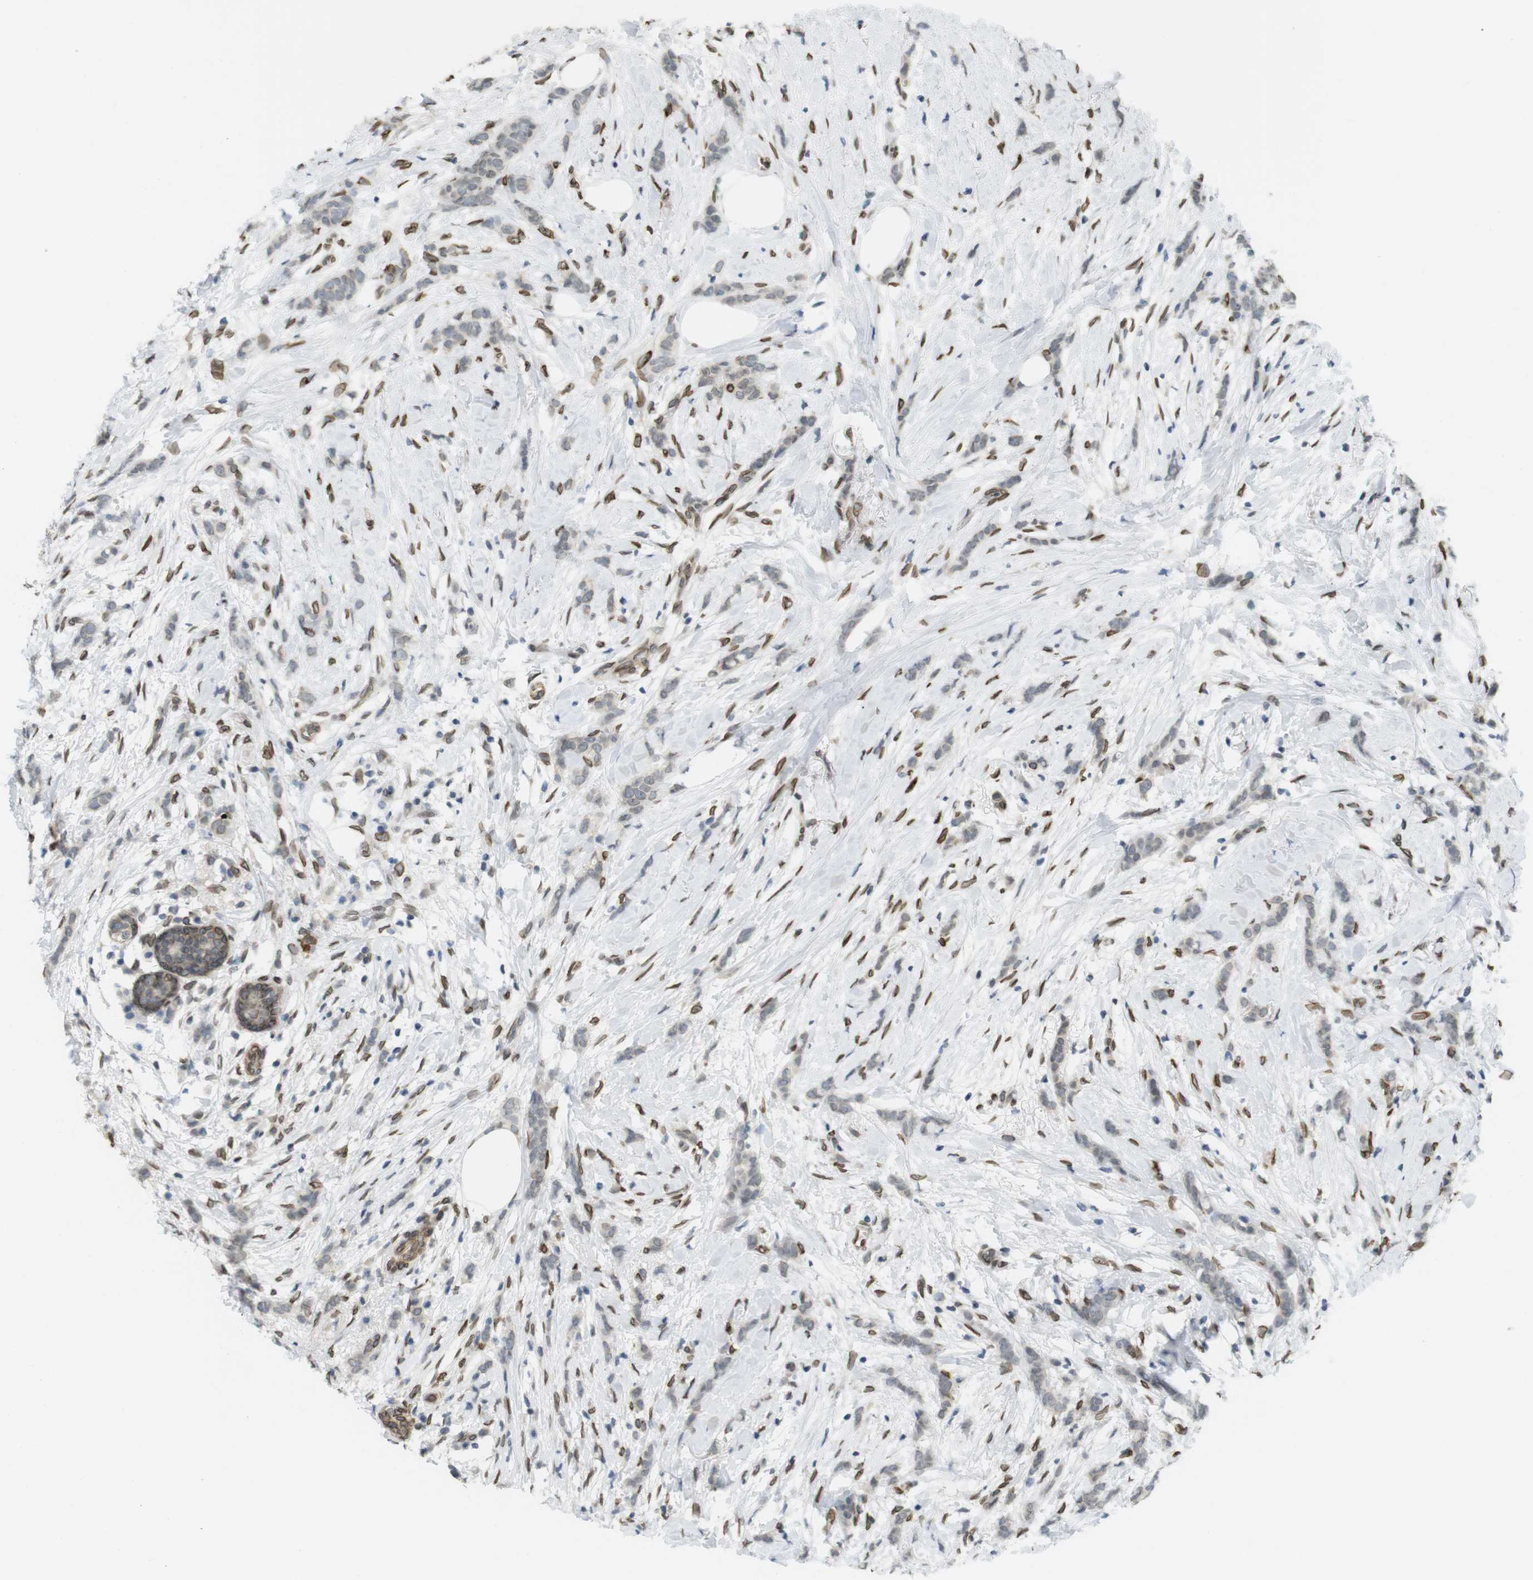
{"staining": {"intensity": "weak", "quantity": "<25%", "location": "nuclear"}, "tissue": "breast cancer", "cell_type": "Tumor cells", "image_type": "cancer", "snomed": [{"axis": "morphology", "description": "Lobular carcinoma, in situ"}, {"axis": "morphology", "description": "Lobular carcinoma"}, {"axis": "topography", "description": "Breast"}], "caption": "Breast cancer was stained to show a protein in brown. There is no significant positivity in tumor cells. Brightfield microscopy of immunohistochemistry stained with DAB (brown) and hematoxylin (blue), captured at high magnification.", "gene": "ARL6IP6", "patient": {"sex": "female", "age": 41}}